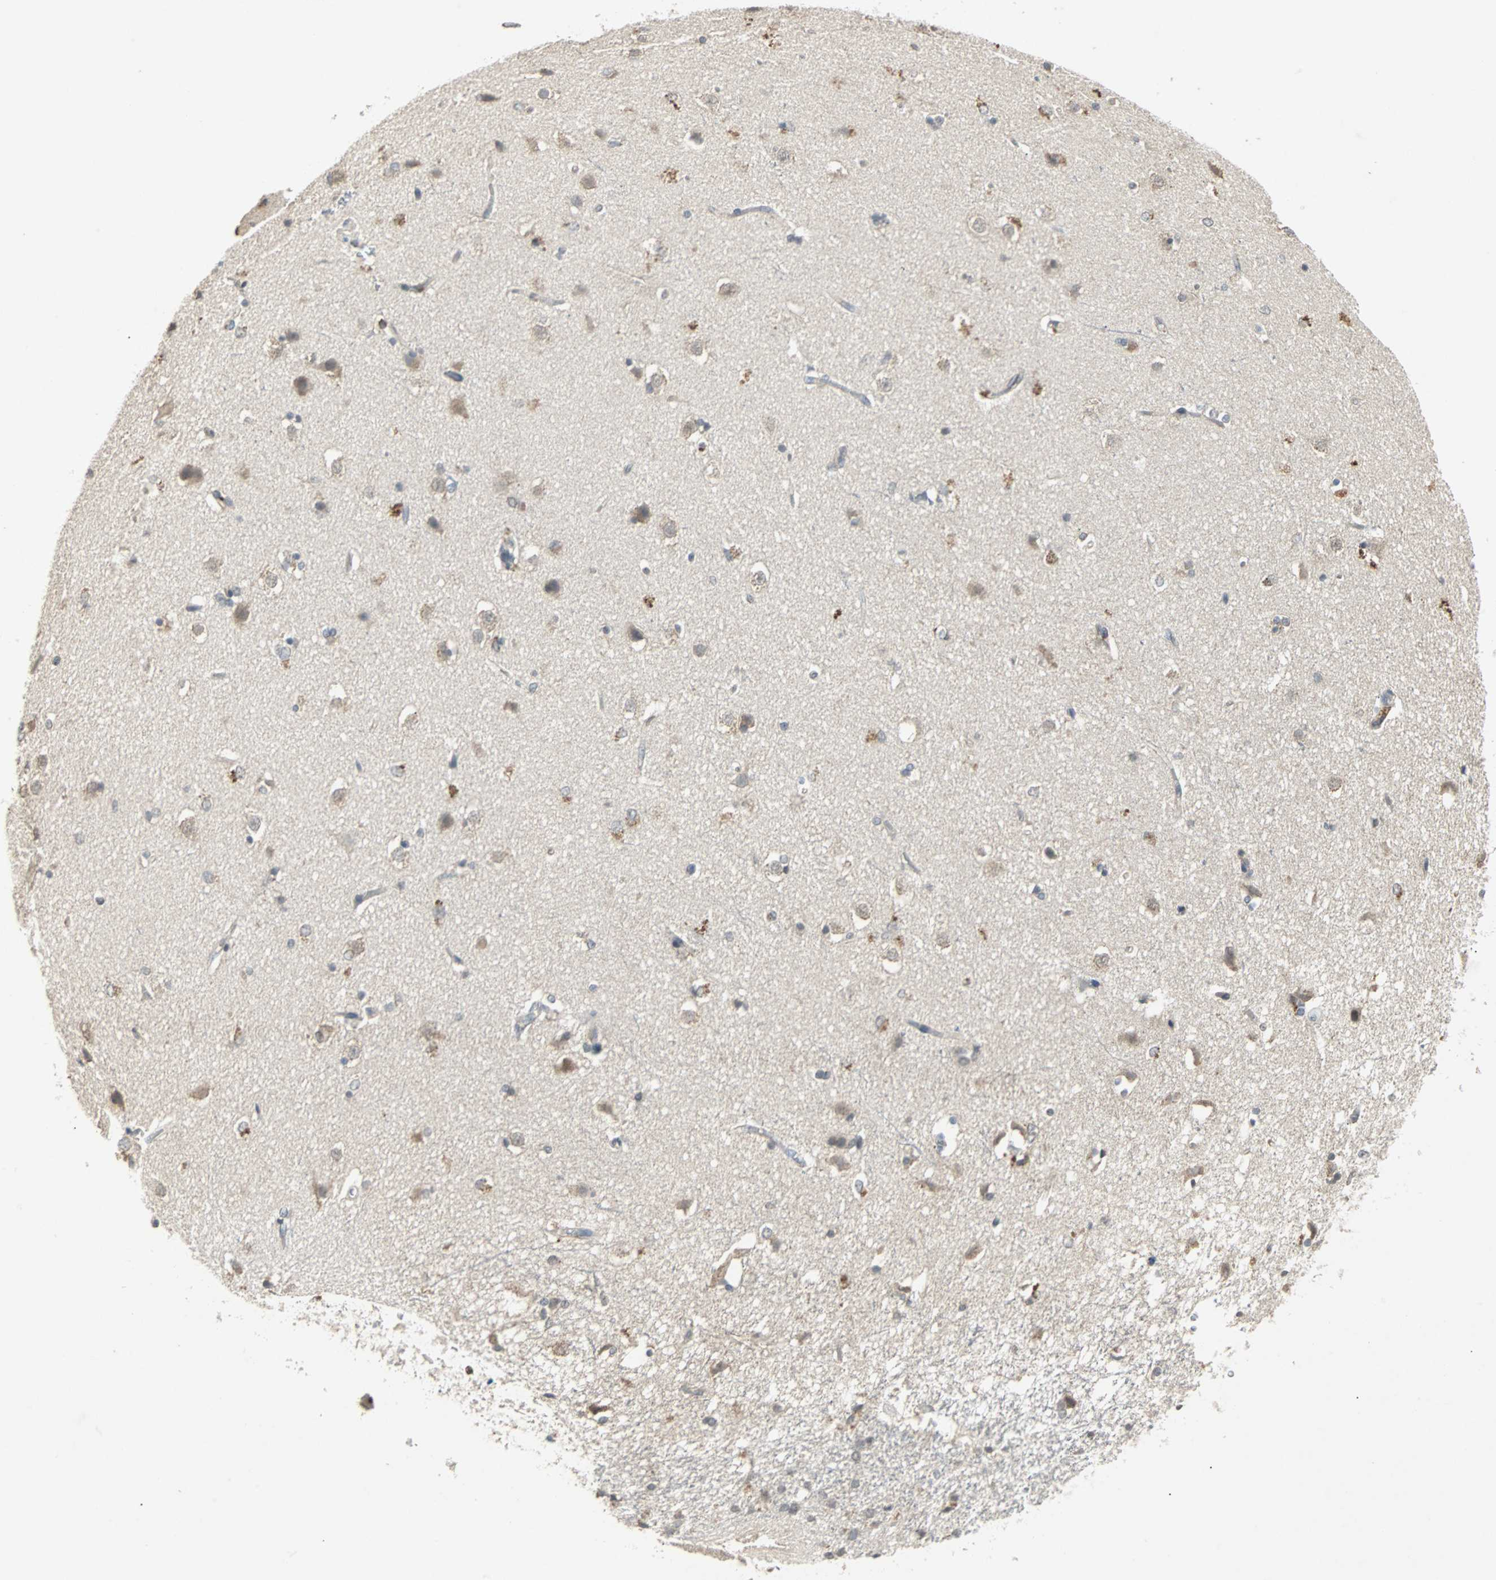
{"staining": {"intensity": "weak", "quantity": "<25%", "location": "cytoplasmic/membranous,nuclear"}, "tissue": "caudate", "cell_type": "Glial cells", "image_type": "normal", "snomed": [{"axis": "morphology", "description": "Normal tissue, NOS"}, {"axis": "topography", "description": "Lateral ventricle wall"}], "caption": "This is a image of immunohistochemistry staining of unremarkable caudate, which shows no staining in glial cells. (DAB (3,3'-diaminobenzidine) IHC with hematoxylin counter stain).", "gene": "CMC2", "patient": {"sex": "female", "age": 19}}